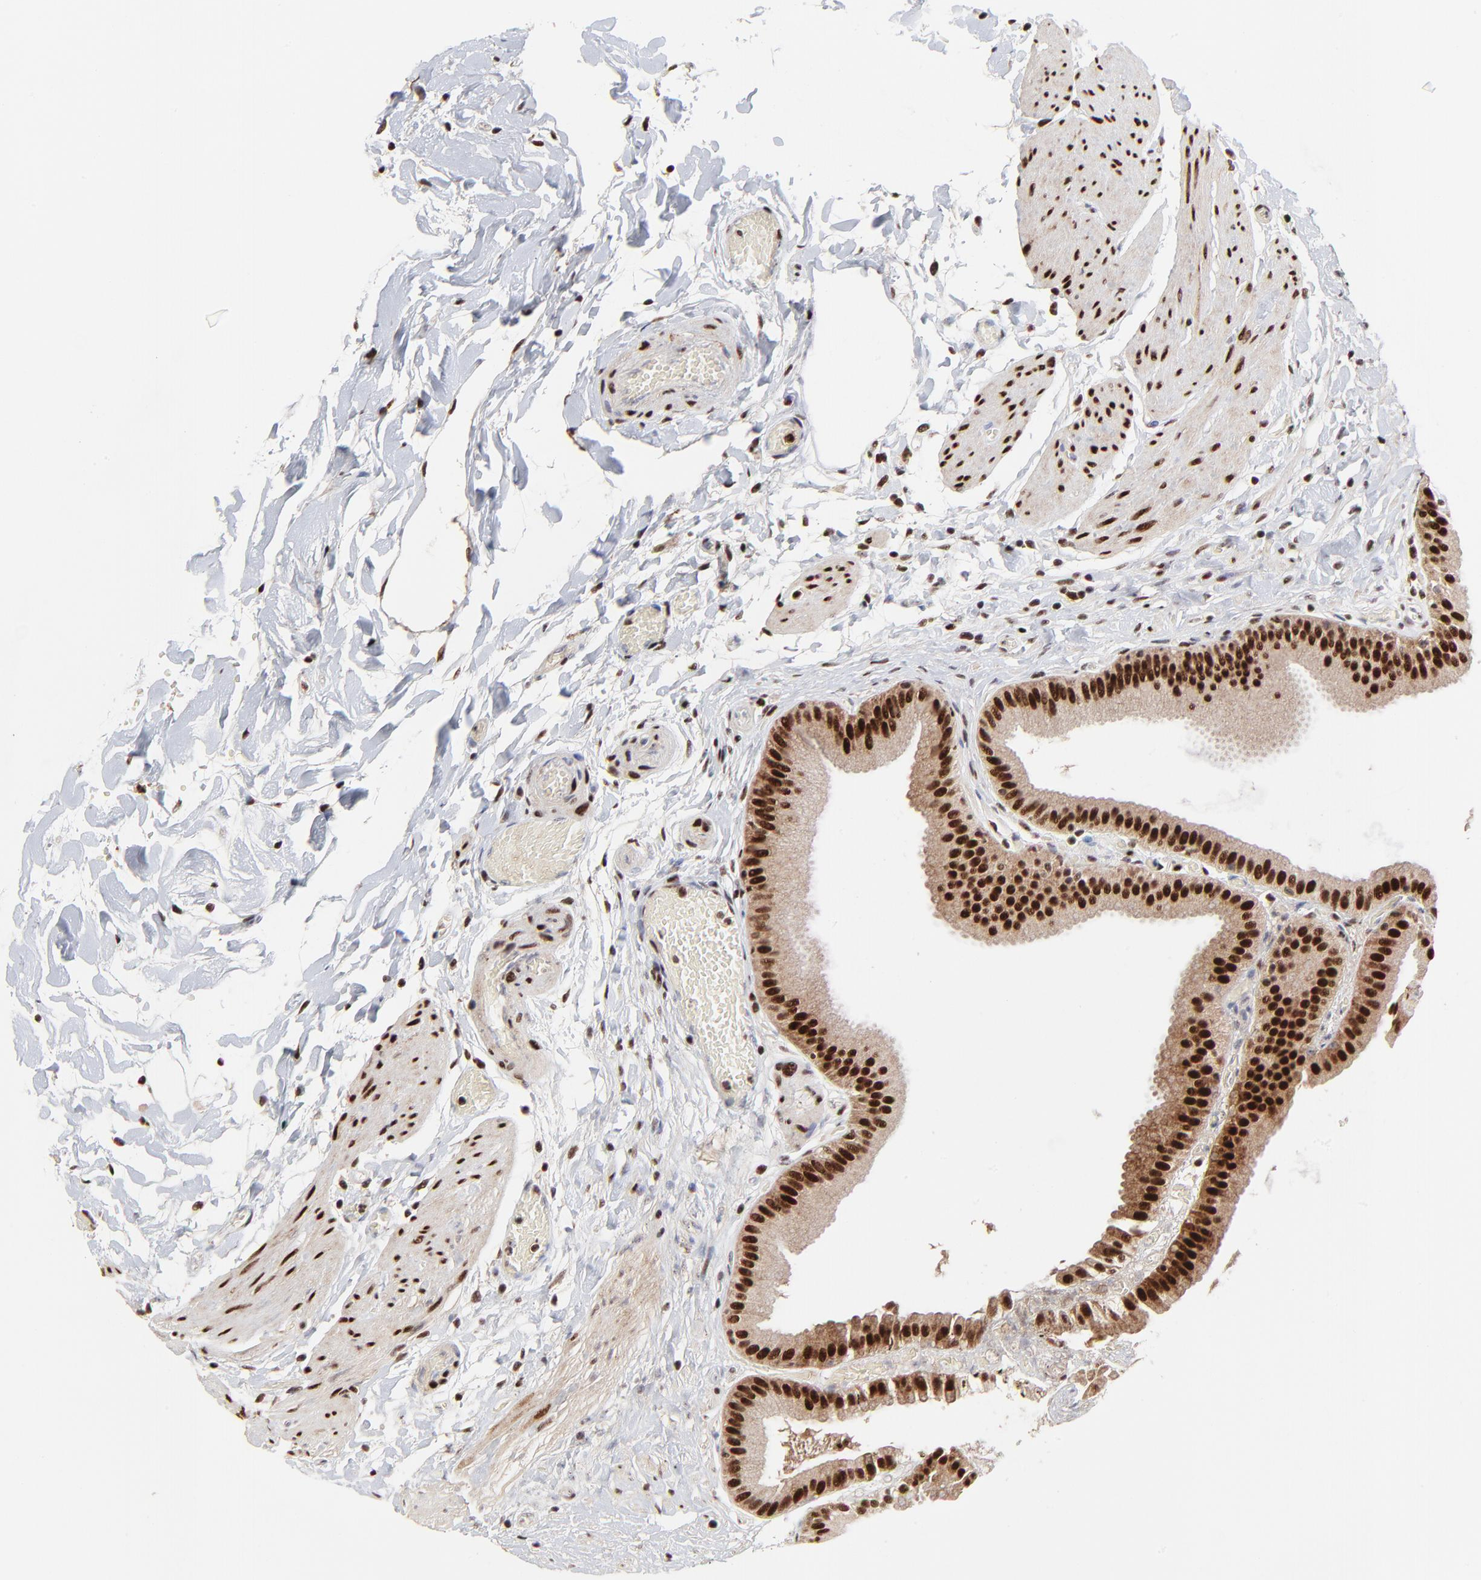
{"staining": {"intensity": "strong", "quantity": ">75%", "location": "nuclear"}, "tissue": "gallbladder", "cell_type": "Glandular cells", "image_type": "normal", "snomed": [{"axis": "morphology", "description": "Normal tissue, NOS"}, {"axis": "topography", "description": "Gallbladder"}], "caption": "Gallbladder stained with IHC displays strong nuclear expression in approximately >75% of glandular cells.", "gene": "RBM22", "patient": {"sex": "female", "age": 63}}